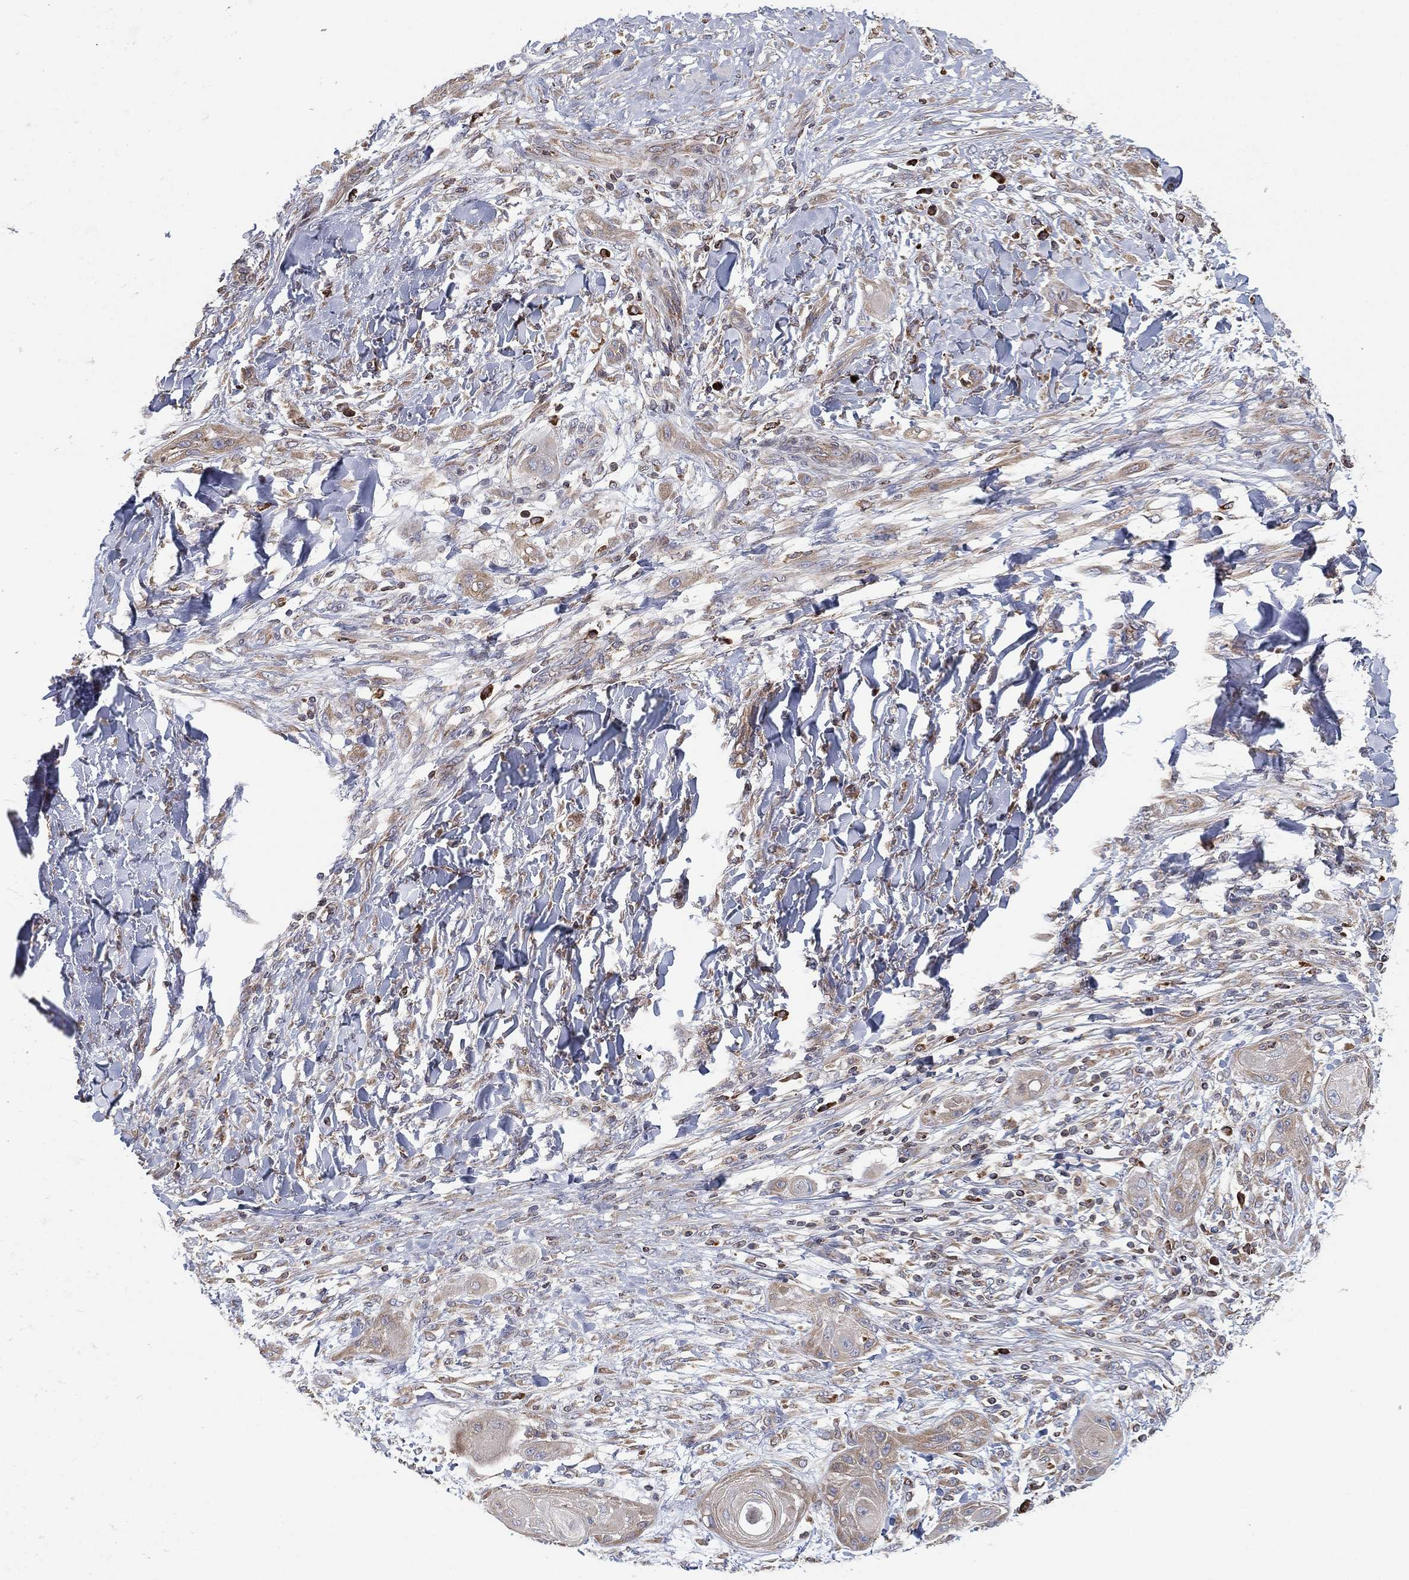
{"staining": {"intensity": "weak", "quantity": "<25%", "location": "cytoplasmic/membranous"}, "tissue": "skin cancer", "cell_type": "Tumor cells", "image_type": "cancer", "snomed": [{"axis": "morphology", "description": "Squamous cell carcinoma, NOS"}, {"axis": "topography", "description": "Skin"}], "caption": "Immunohistochemical staining of skin cancer demonstrates no significant expression in tumor cells.", "gene": "CYB5B", "patient": {"sex": "male", "age": 62}}